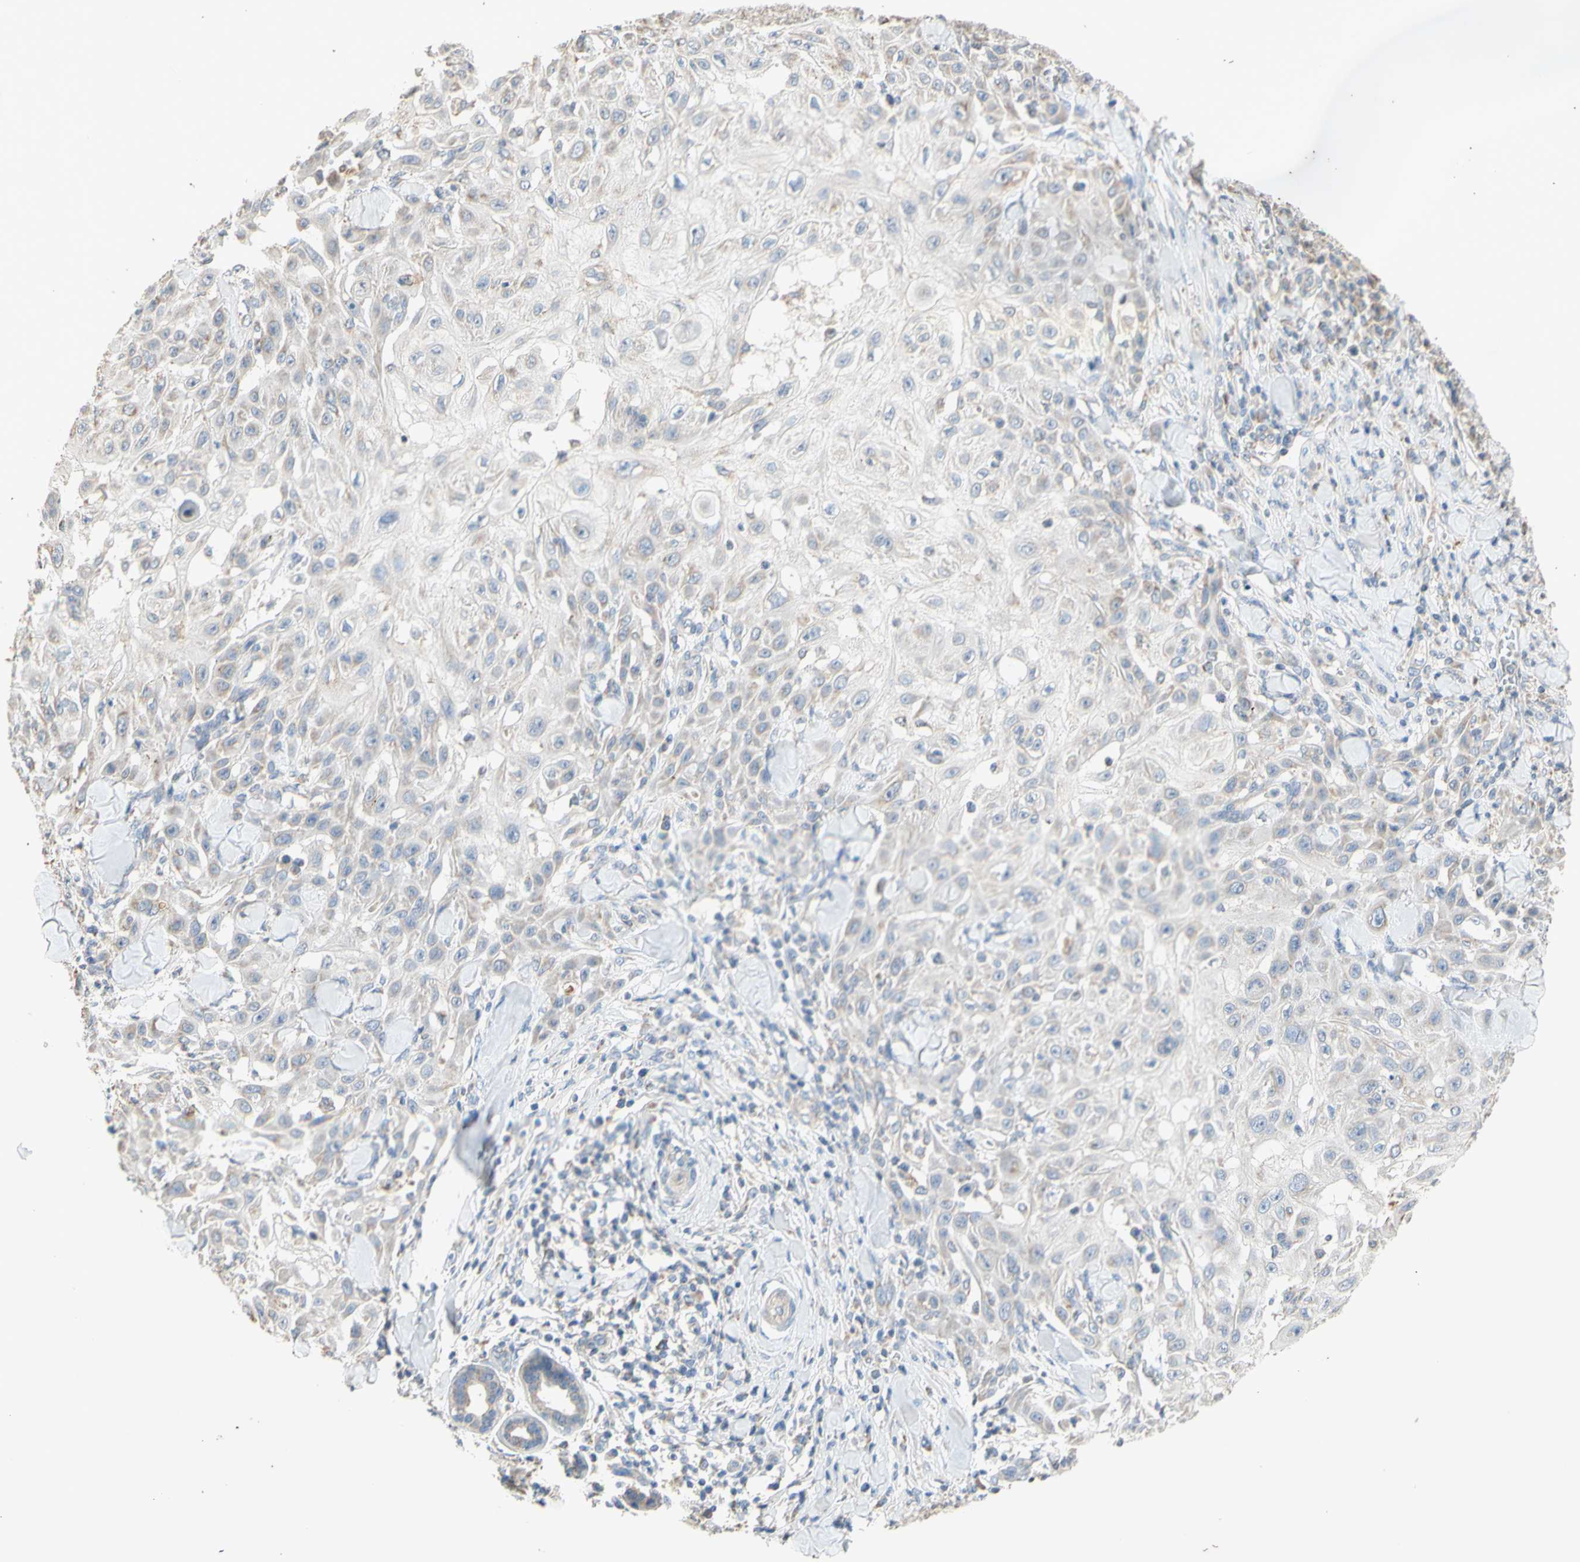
{"staining": {"intensity": "negative", "quantity": "none", "location": "none"}, "tissue": "skin cancer", "cell_type": "Tumor cells", "image_type": "cancer", "snomed": [{"axis": "morphology", "description": "Squamous cell carcinoma, NOS"}, {"axis": "topography", "description": "Skin"}], "caption": "There is no significant staining in tumor cells of skin cancer (squamous cell carcinoma).", "gene": "PTGIS", "patient": {"sex": "male", "age": 24}}